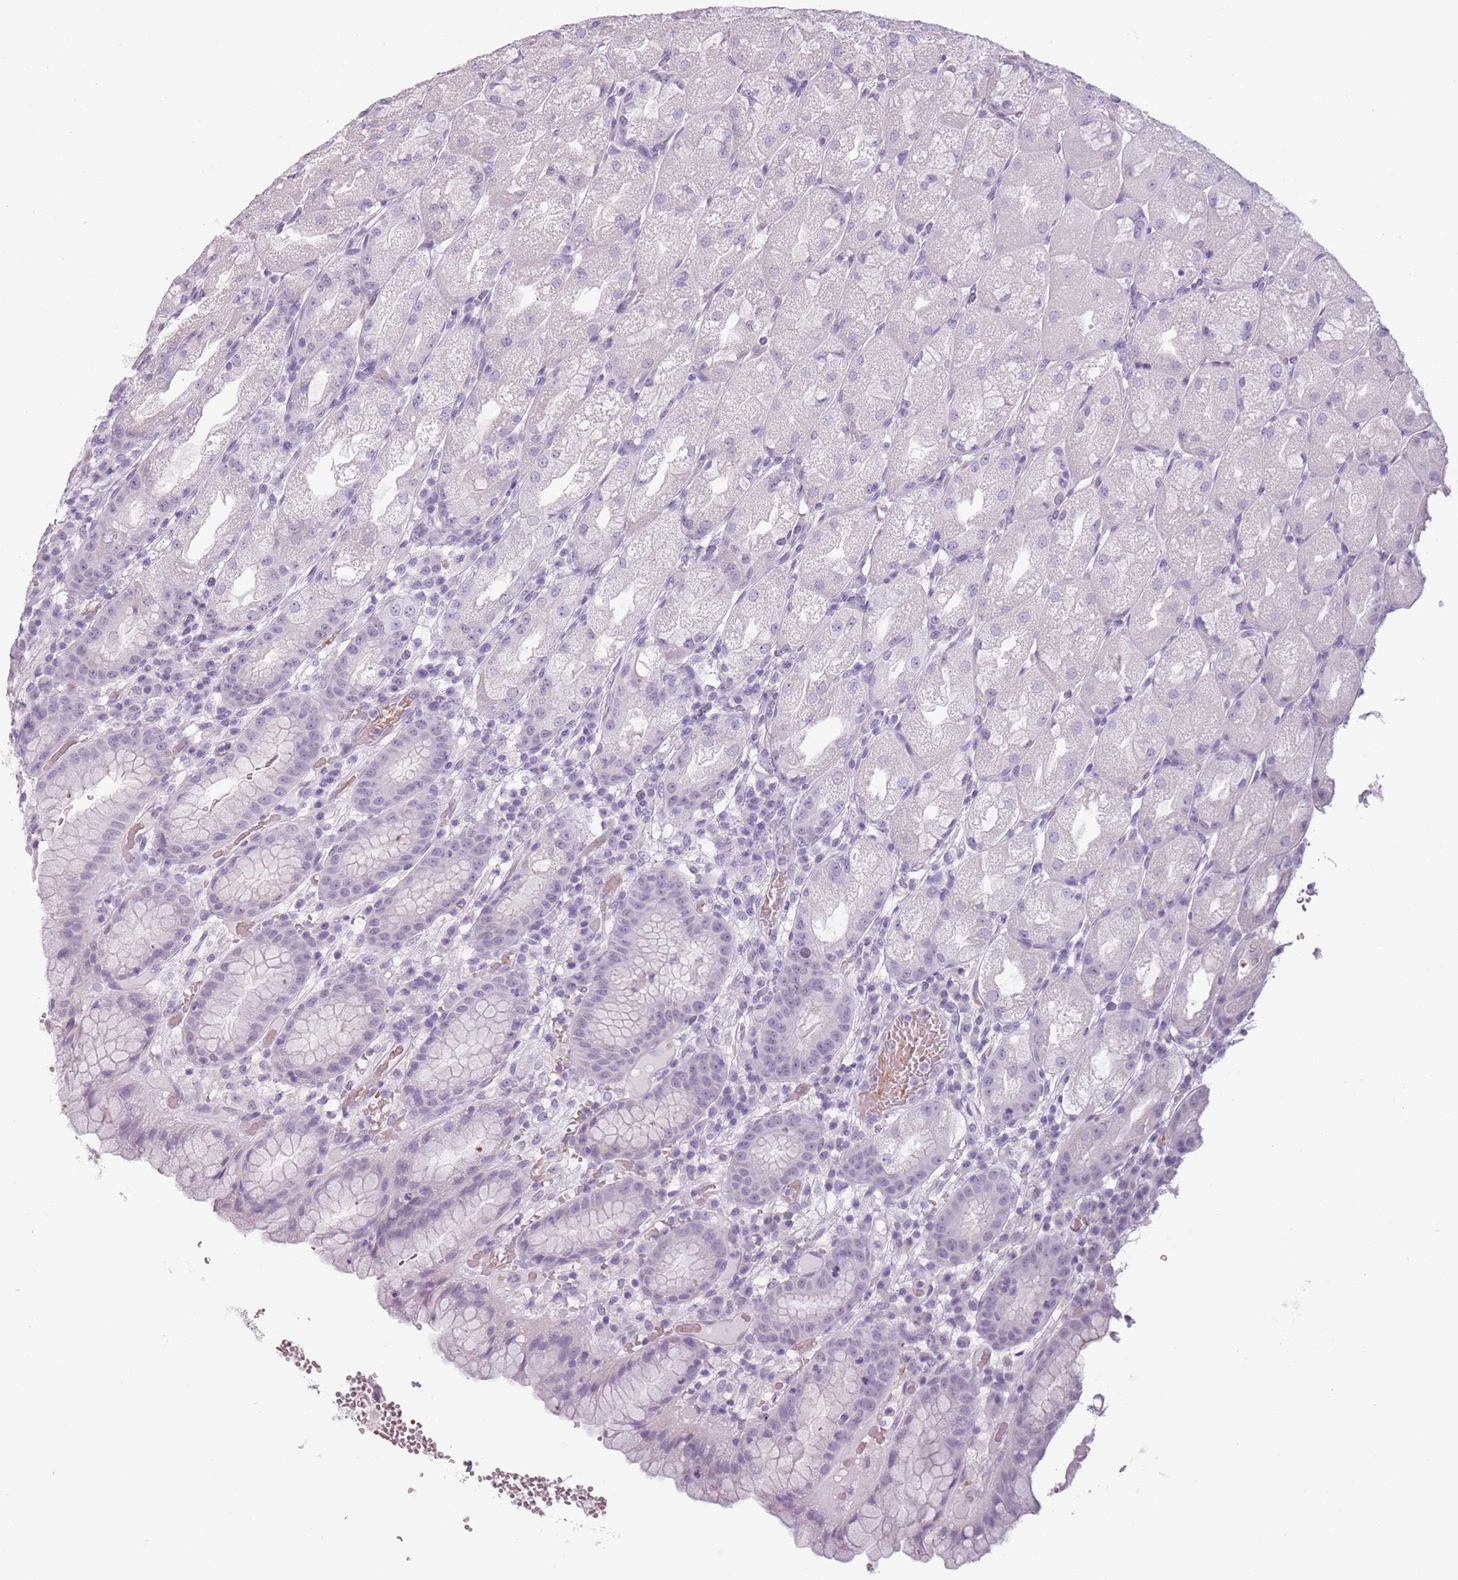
{"staining": {"intensity": "negative", "quantity": "none", "location": "none"}, "tissue": "stomach", "cell_type": "Glandular cells", "image_type": "normal", "snomed": [{"axis": "morphology", "description": "Normal tissue, NOS"}, {"axis": "topography", "description": "Stomach, upper"}], "caption": "This micrograph is of benign stomach stained with immunohistochemistry to label a protein in brown with the nuclei are counter-stained blue. There is no positivity in glandular cells. Nuclei are stained in blue.", "gene": "PIEZO1", "patient": {"sex": "male", "age": 52}}